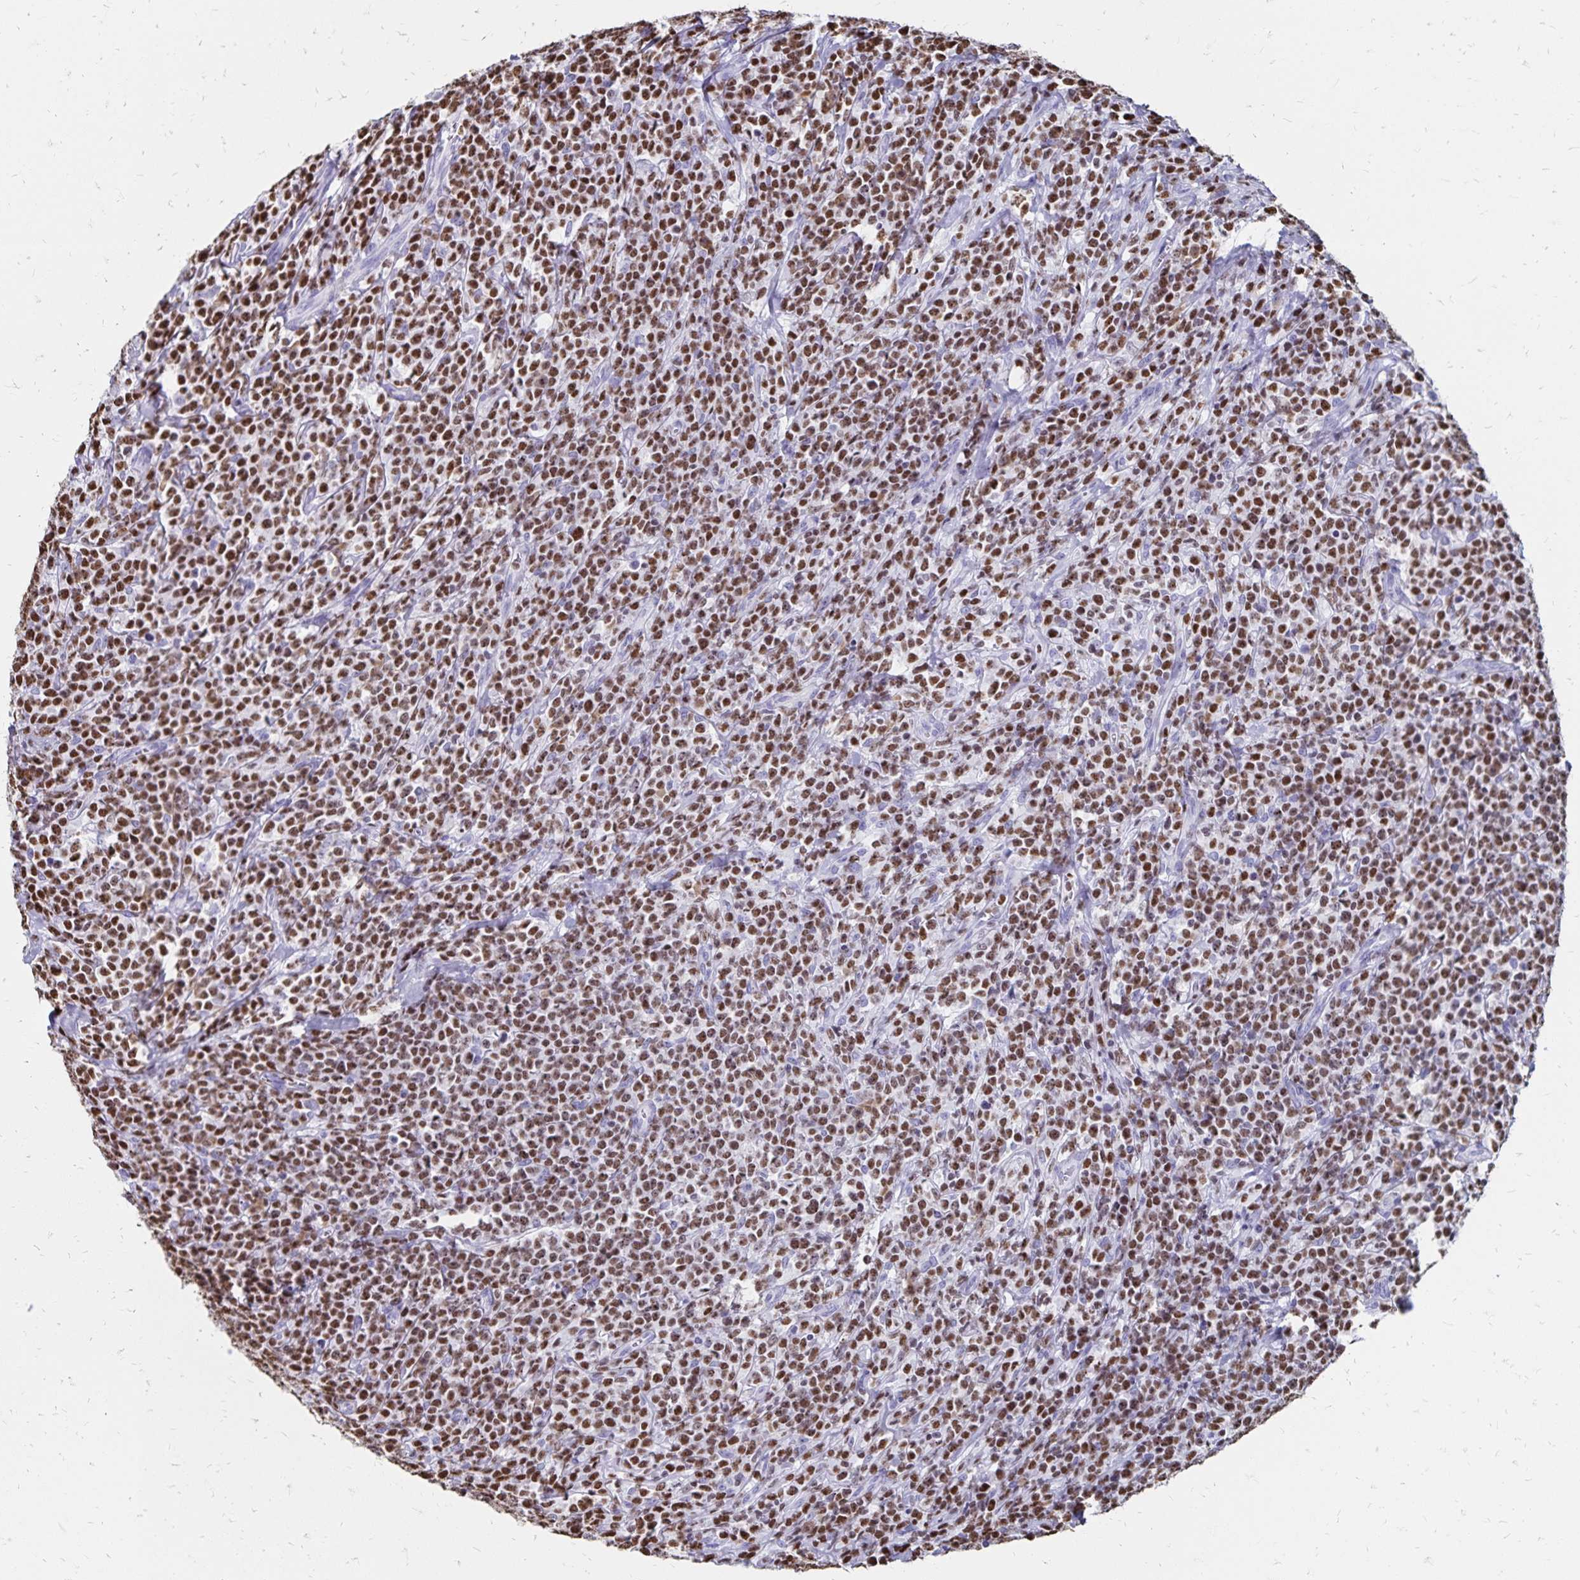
{"staining": {"intensity": "moderate", "quantity": ">75%", "location": "nuclear"}, "tissue": "lymphoma", "cell_type": "Tumor cells", "image_type": "cancer", "snomed": [{"axis": "morphology", "description": "Malignant lymphoma, non-Hodgkin's type, High grade"}, {"axis": "topography", "description": "Small intestine"}], "caption": "Lymphoma was stained to show a protein in brown. There is medium levels of moderate nuclear positivity in about >75% of tumor cells.", "gene": "IKZF1", "patient": {"sex": "female", "age": 56}}